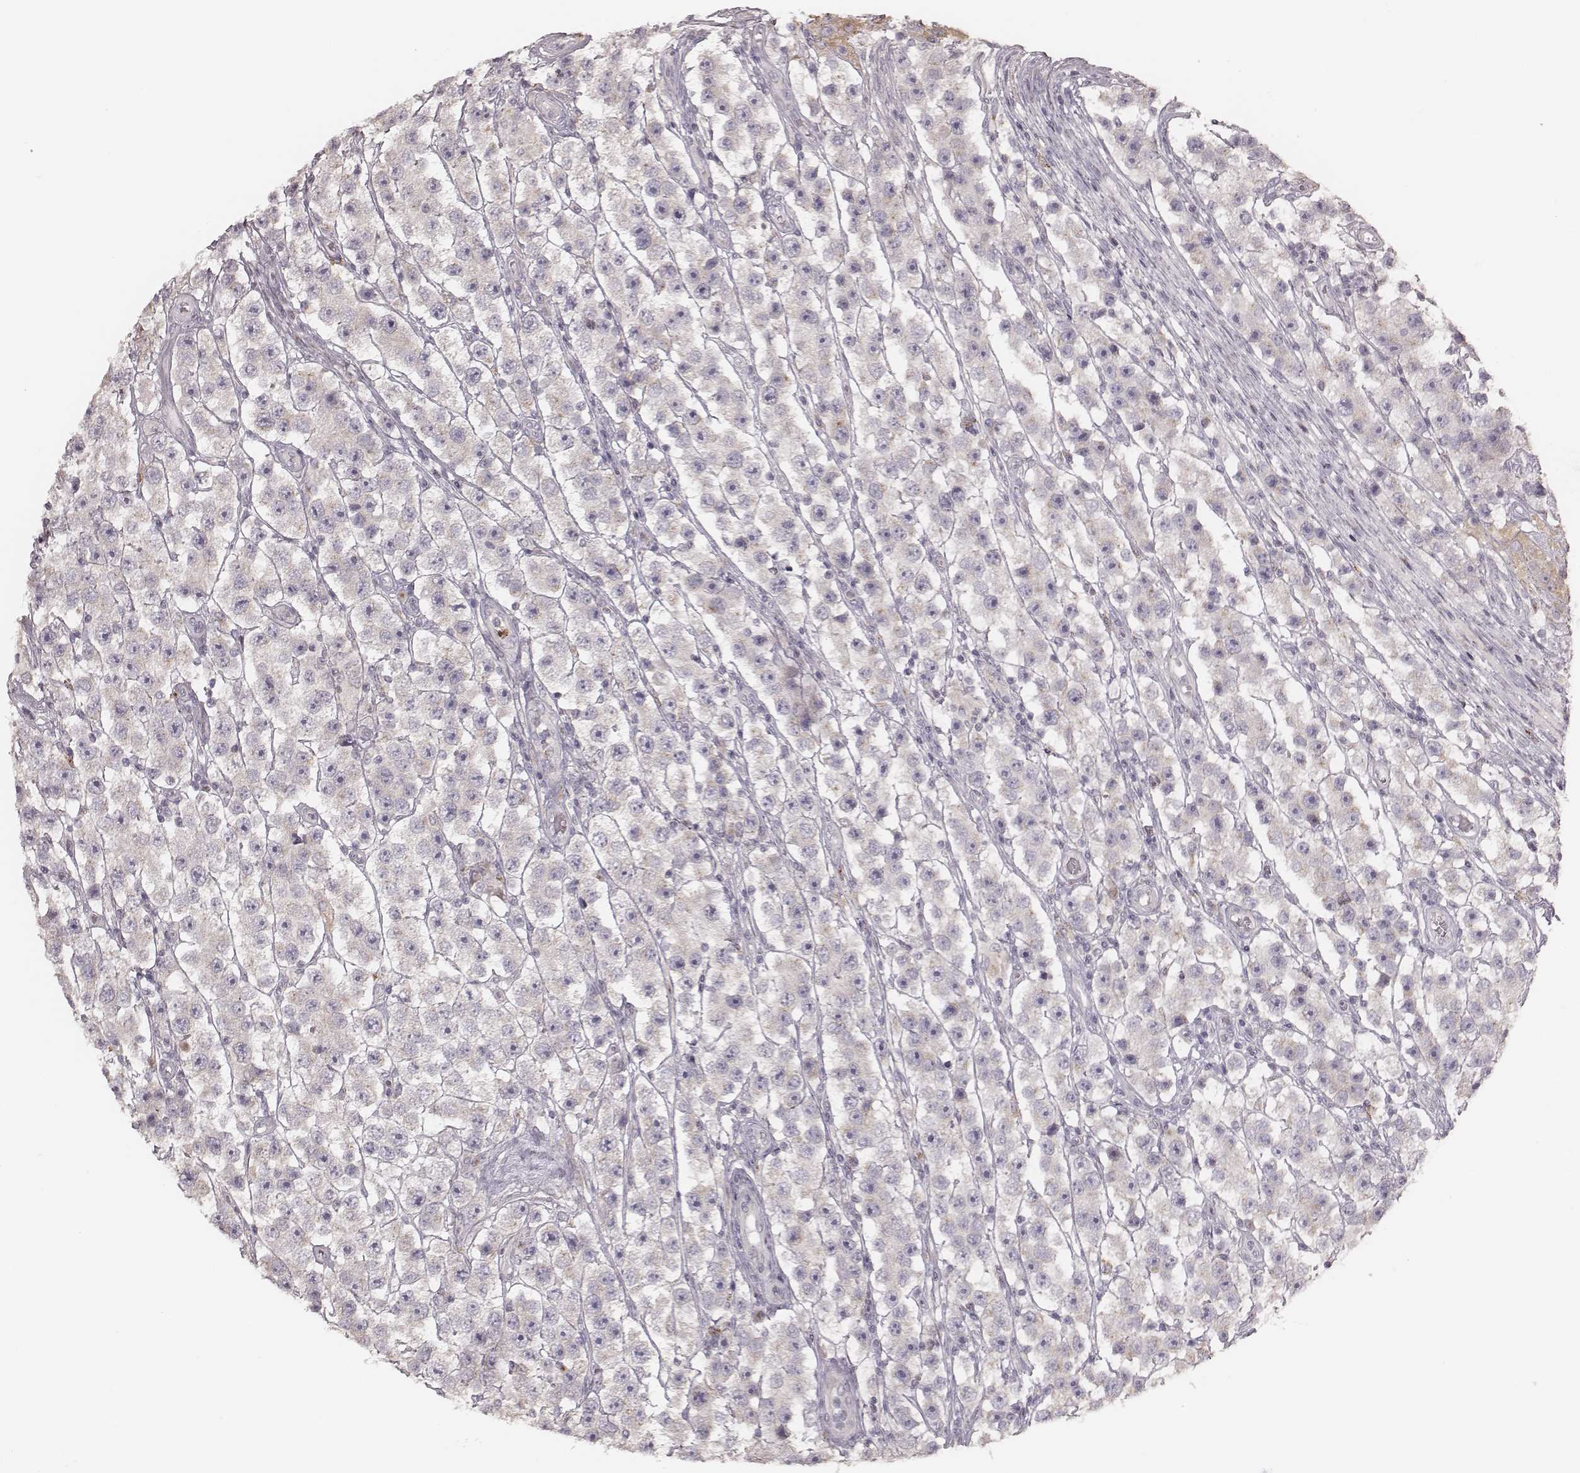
{"staining": {"intensity": "weak", "quantity": "25%-75%", "location": "cytoplasmic/membranous"}, "tissue": "testis cancer", "cell_type": "Tumor cells", "image_type": "cancer", "snomed": [{"axis": "morphology", "description": "Seminoma, NOS"}, {"axis": "topography", "description": "Testis"}], "caption": "Testis cancer (seminoma) tissue displays weak cytoplasmic/membranous staining in approximately 25%-75% of tumor cells", "gene": "ABCA7", "patient": {"sex": "male", "age": 45}}